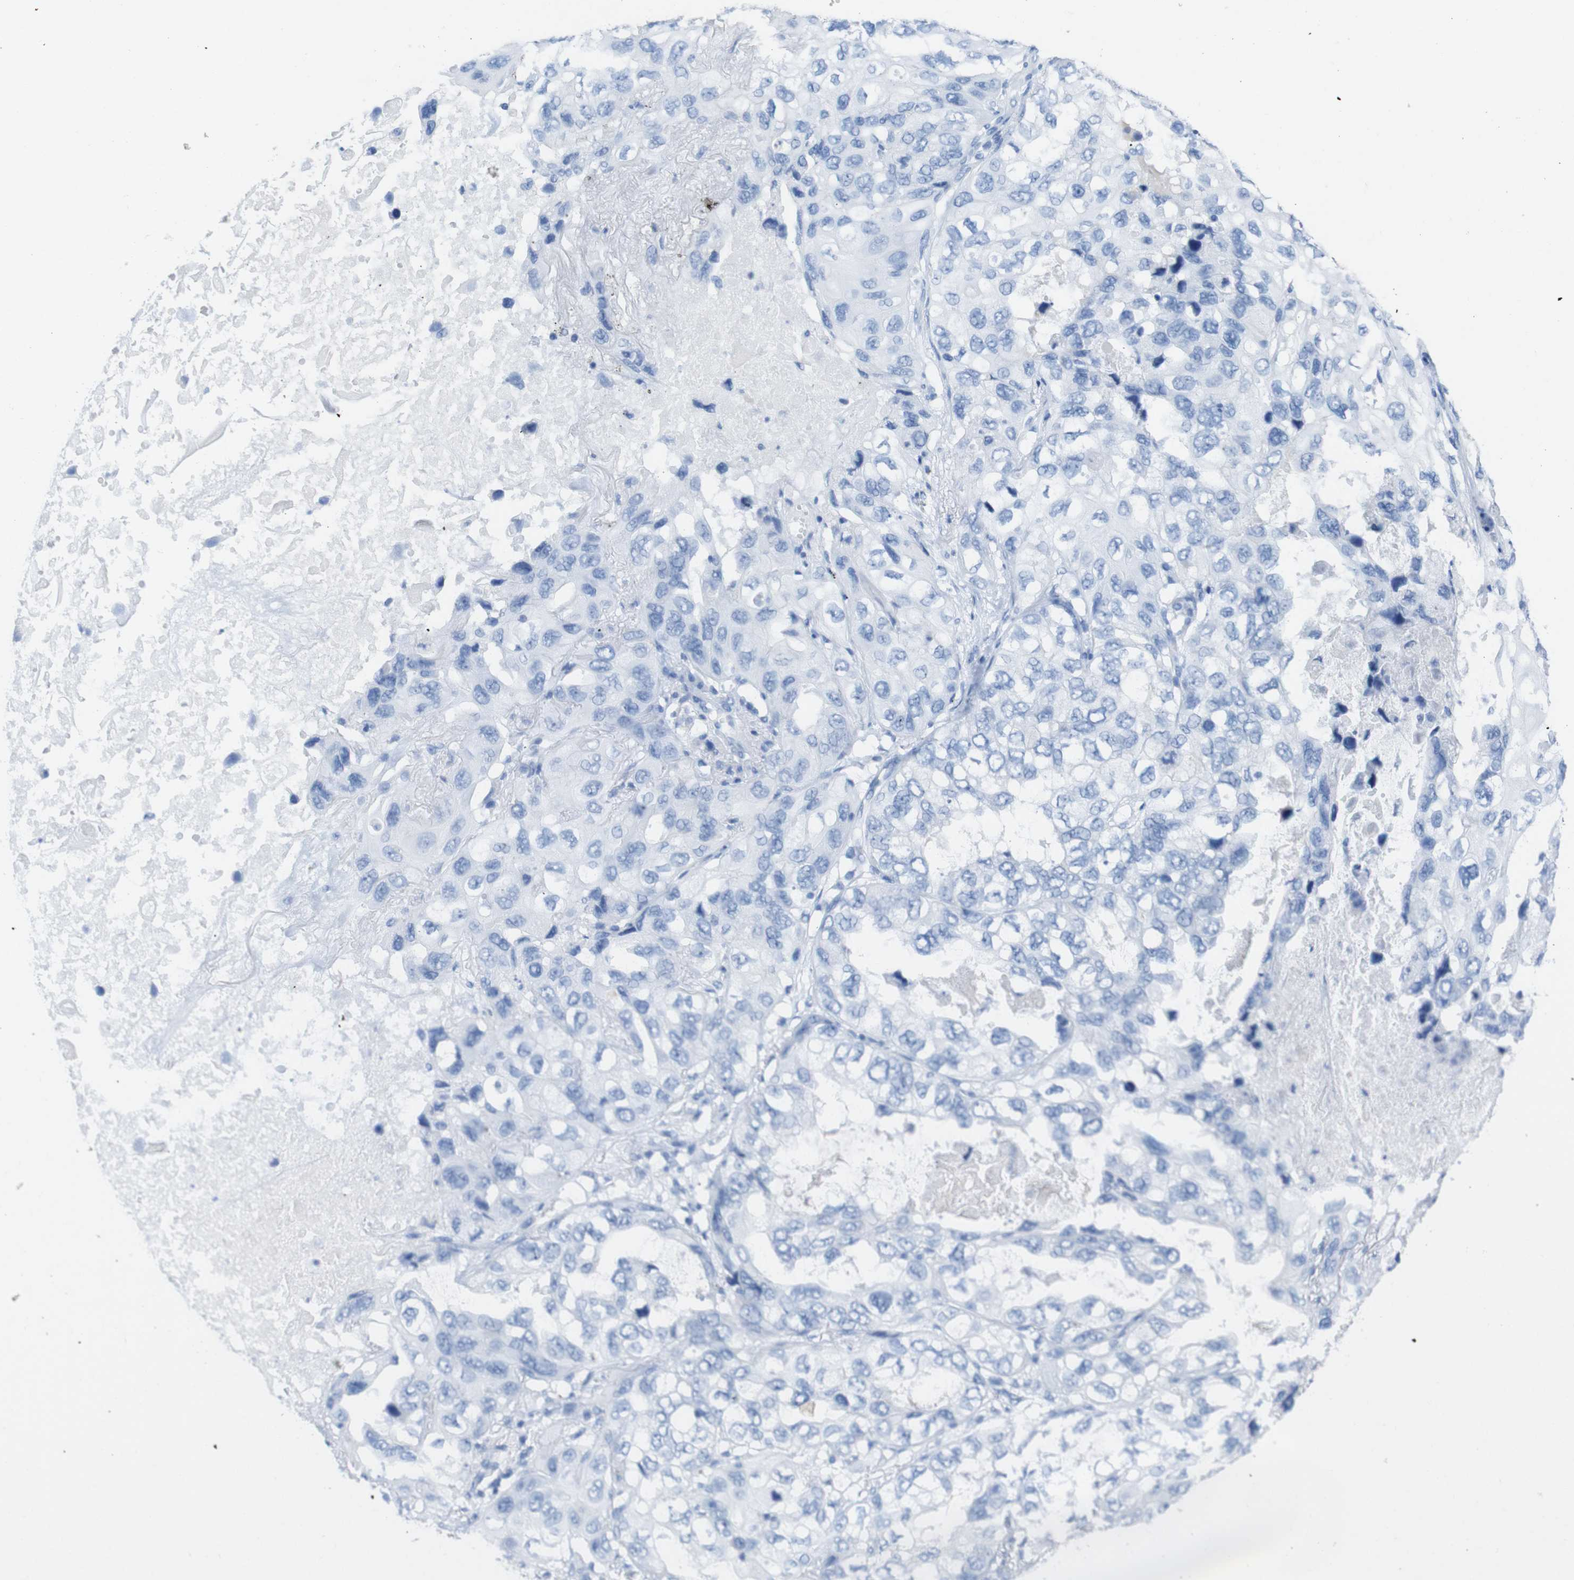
{"staining": {"intensity": "negative", "quantity": "none", "location": "none"}, "tissue": "lung cancer", "cell_type": "Tumor cells", "image_type": "cancer", "snomed": [{"axis": "morphology", "description": "Squamous cell carcinoma, NOS"}, {"axis": "topography", "description": "Lung"}], "caption": "Immunohistochemical staining of squamous cell carcinoma (lung) demonstrates no significant staining in tumor cells.", "gene": "LAG3", "patient": {"sex": "female", "age": 73}}